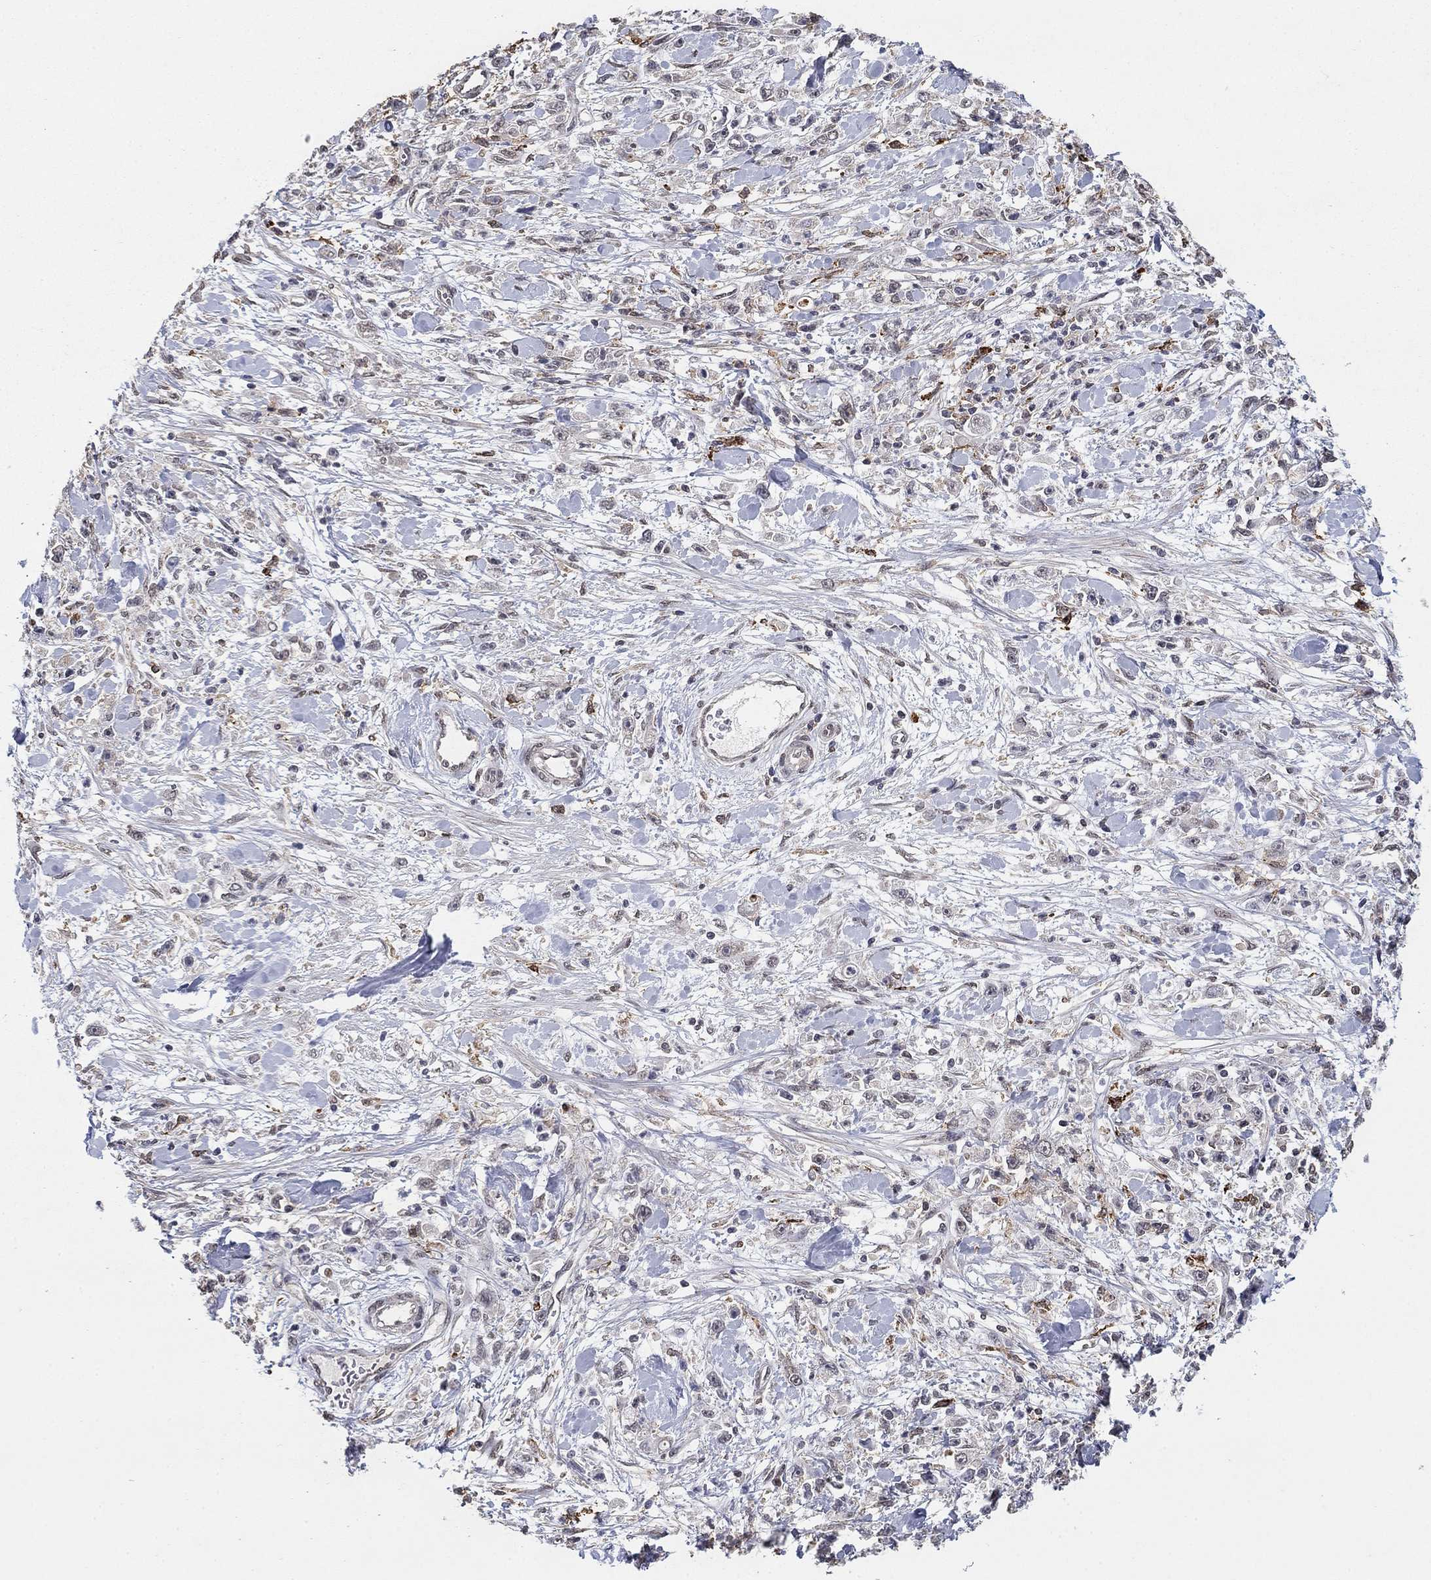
{"staining": {"intensity": "negative", "quantity": "none", "location": "none"}, "tissue": "stomach cancer", "cell_type": "Tumor cells", "image_type": "cancer", "snomed": [{"axis": "morphology", "description": "Adenocarcinoma, NOS"}, {"axis": "topography", "description": "Stomach"}], "caption": "This is a micrograph of immunohistochemistry (IHC) staining of adenocarcinoma (stomach), which shows no staining in tumor cells.", "gene": "GRIA3", "patient": {"sex": "female", "age": 59}}